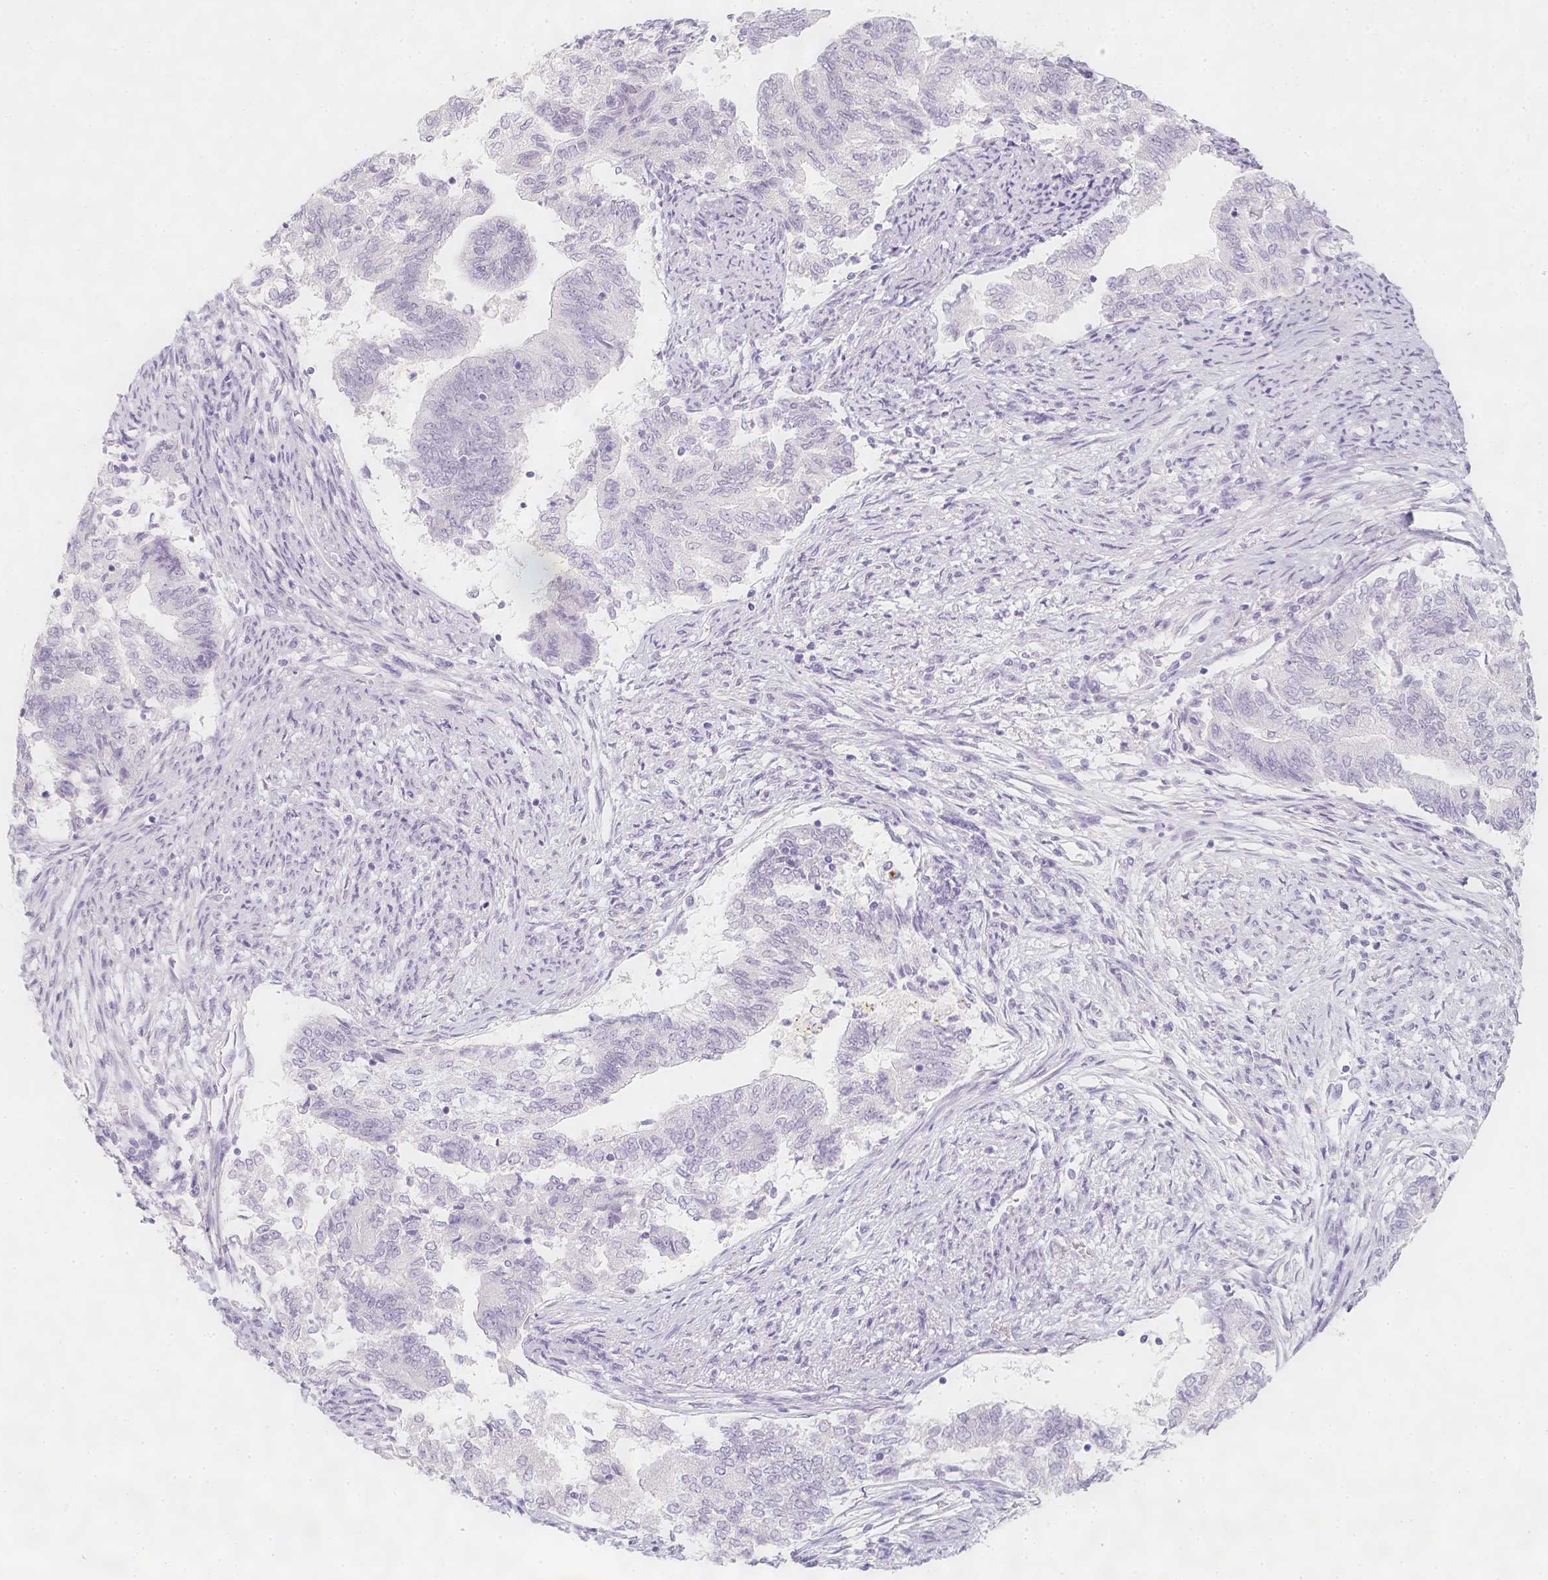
{"staining": {"intensity": "negative", "quantity": "none", "location": "none"}, "tissue": "endometrial cancer", "cell_type": "Tumor cells", "image_type": "cancer", "snomed": [{"axis": "morphology", "description": "Adenocarcinoma, NOS"}, {"axis": "topography", "description": "Endometrium"}], "caption": "This histopathology image is of endometrial adenocarcinoma stained with immunohistochemistry to label a protein in brown with the nuclei are counter-stained blue. There is no staining in tumor cells.", "gene": "SLC18A1", "patient": {"sex": "female", "age": 65}}